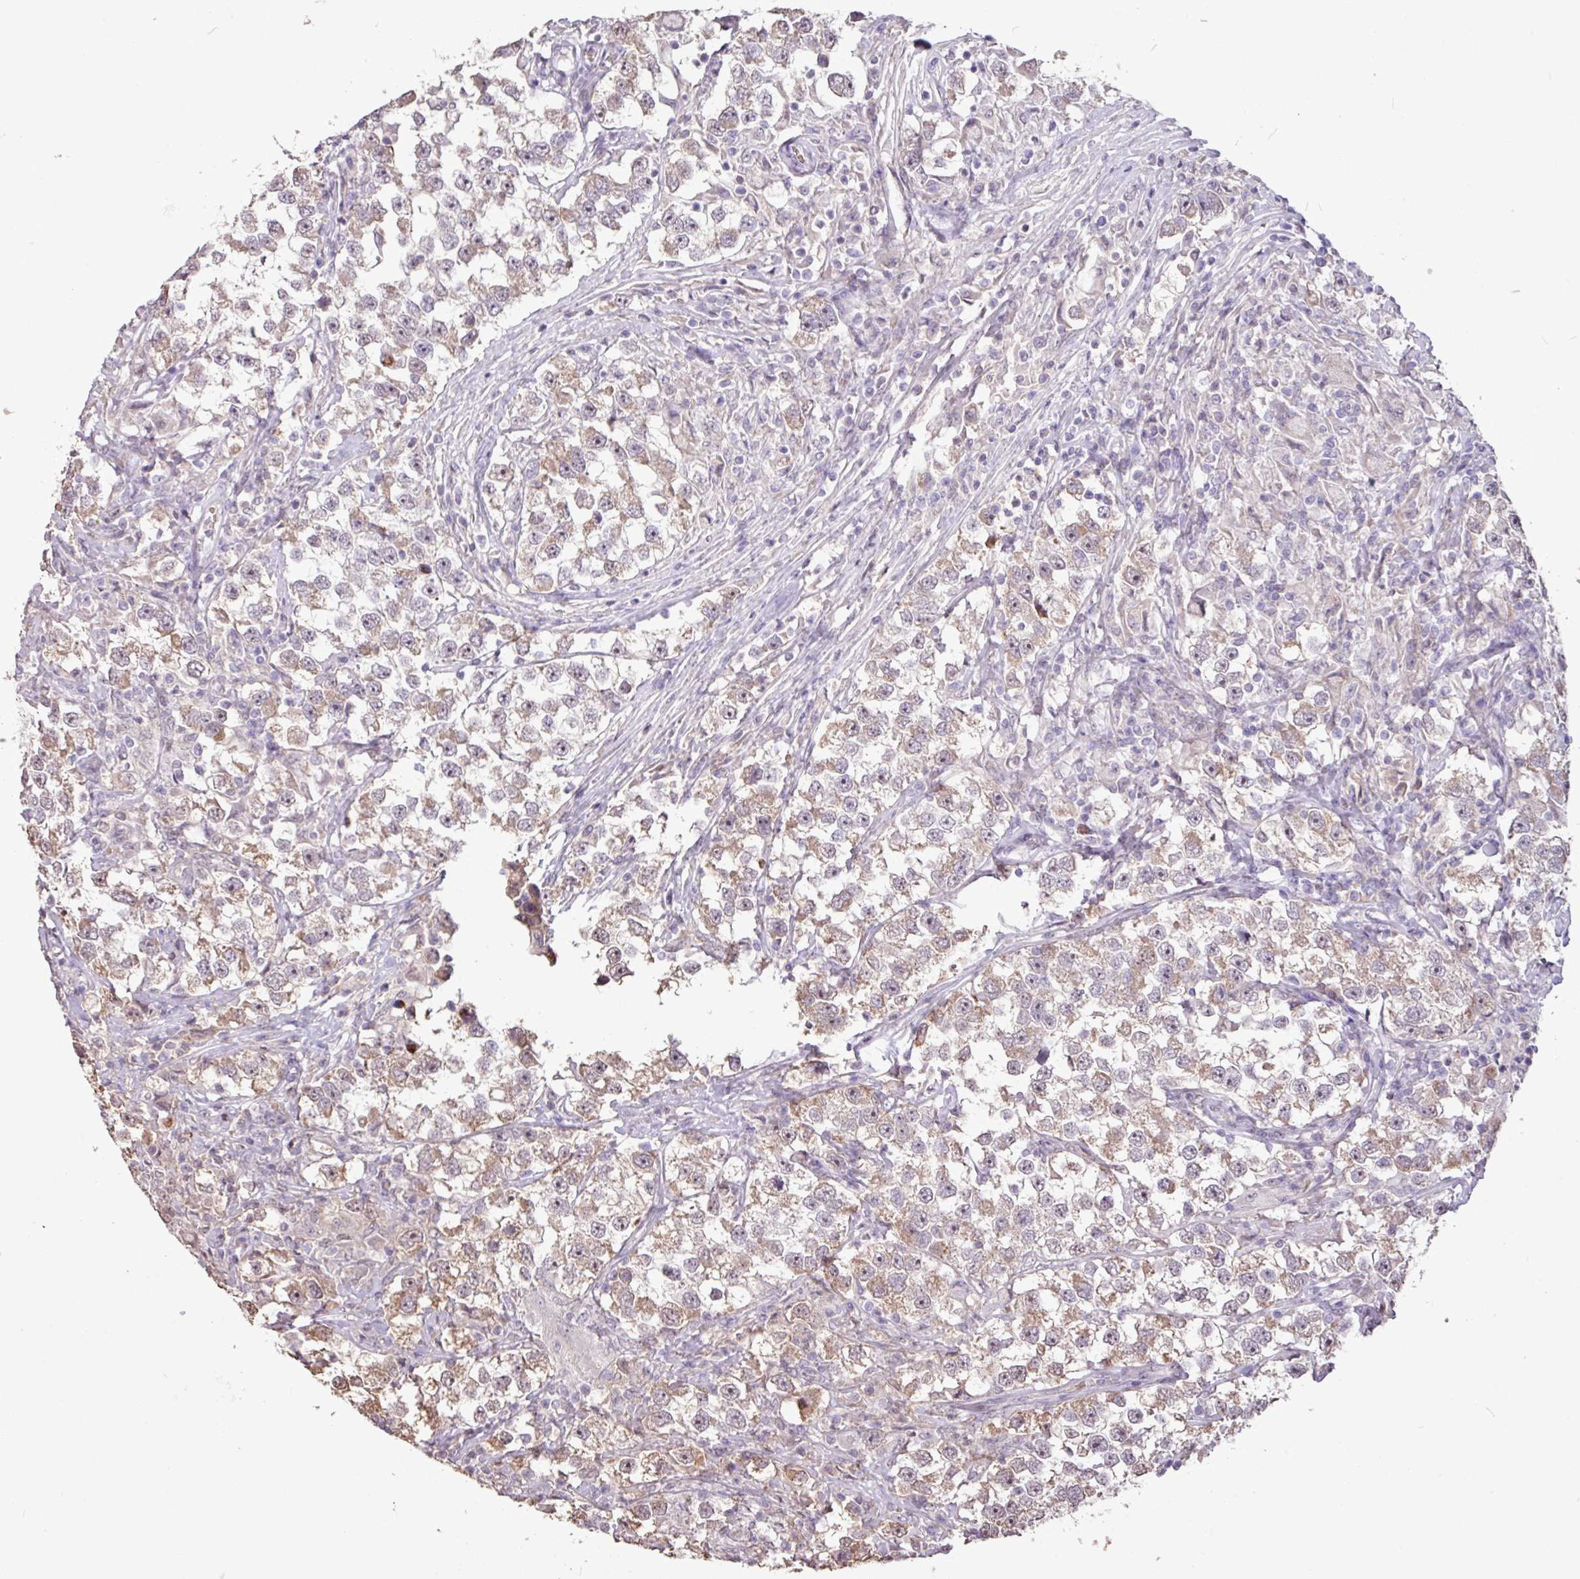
{"staining": {"intensity": "weak", "quantity": "25%-75%", "location": "cytoplasmic/membranous"}, "tissue": "testis cancer", "cell_type": "Tumor cells", "image_type": "cancer", "snomed": [{"axis": "morphology", "description": "Seminoma, NOS"}, {"axis": "topography", "description": "Testis"}], "caption": "DAB (3,3'-diaminobenzidine) immunohistochemical staining of testis cancer shows weak cytoplasmic/membranous protein positivity in approximately 25%-75% of tumor cells. (DAB (3,3'-diaminobenzidine) = brown stain, brightfield microscopy at high magnification).", "gene": "L3MBTL3", "patient": {"sex": "male", "age": 46}}